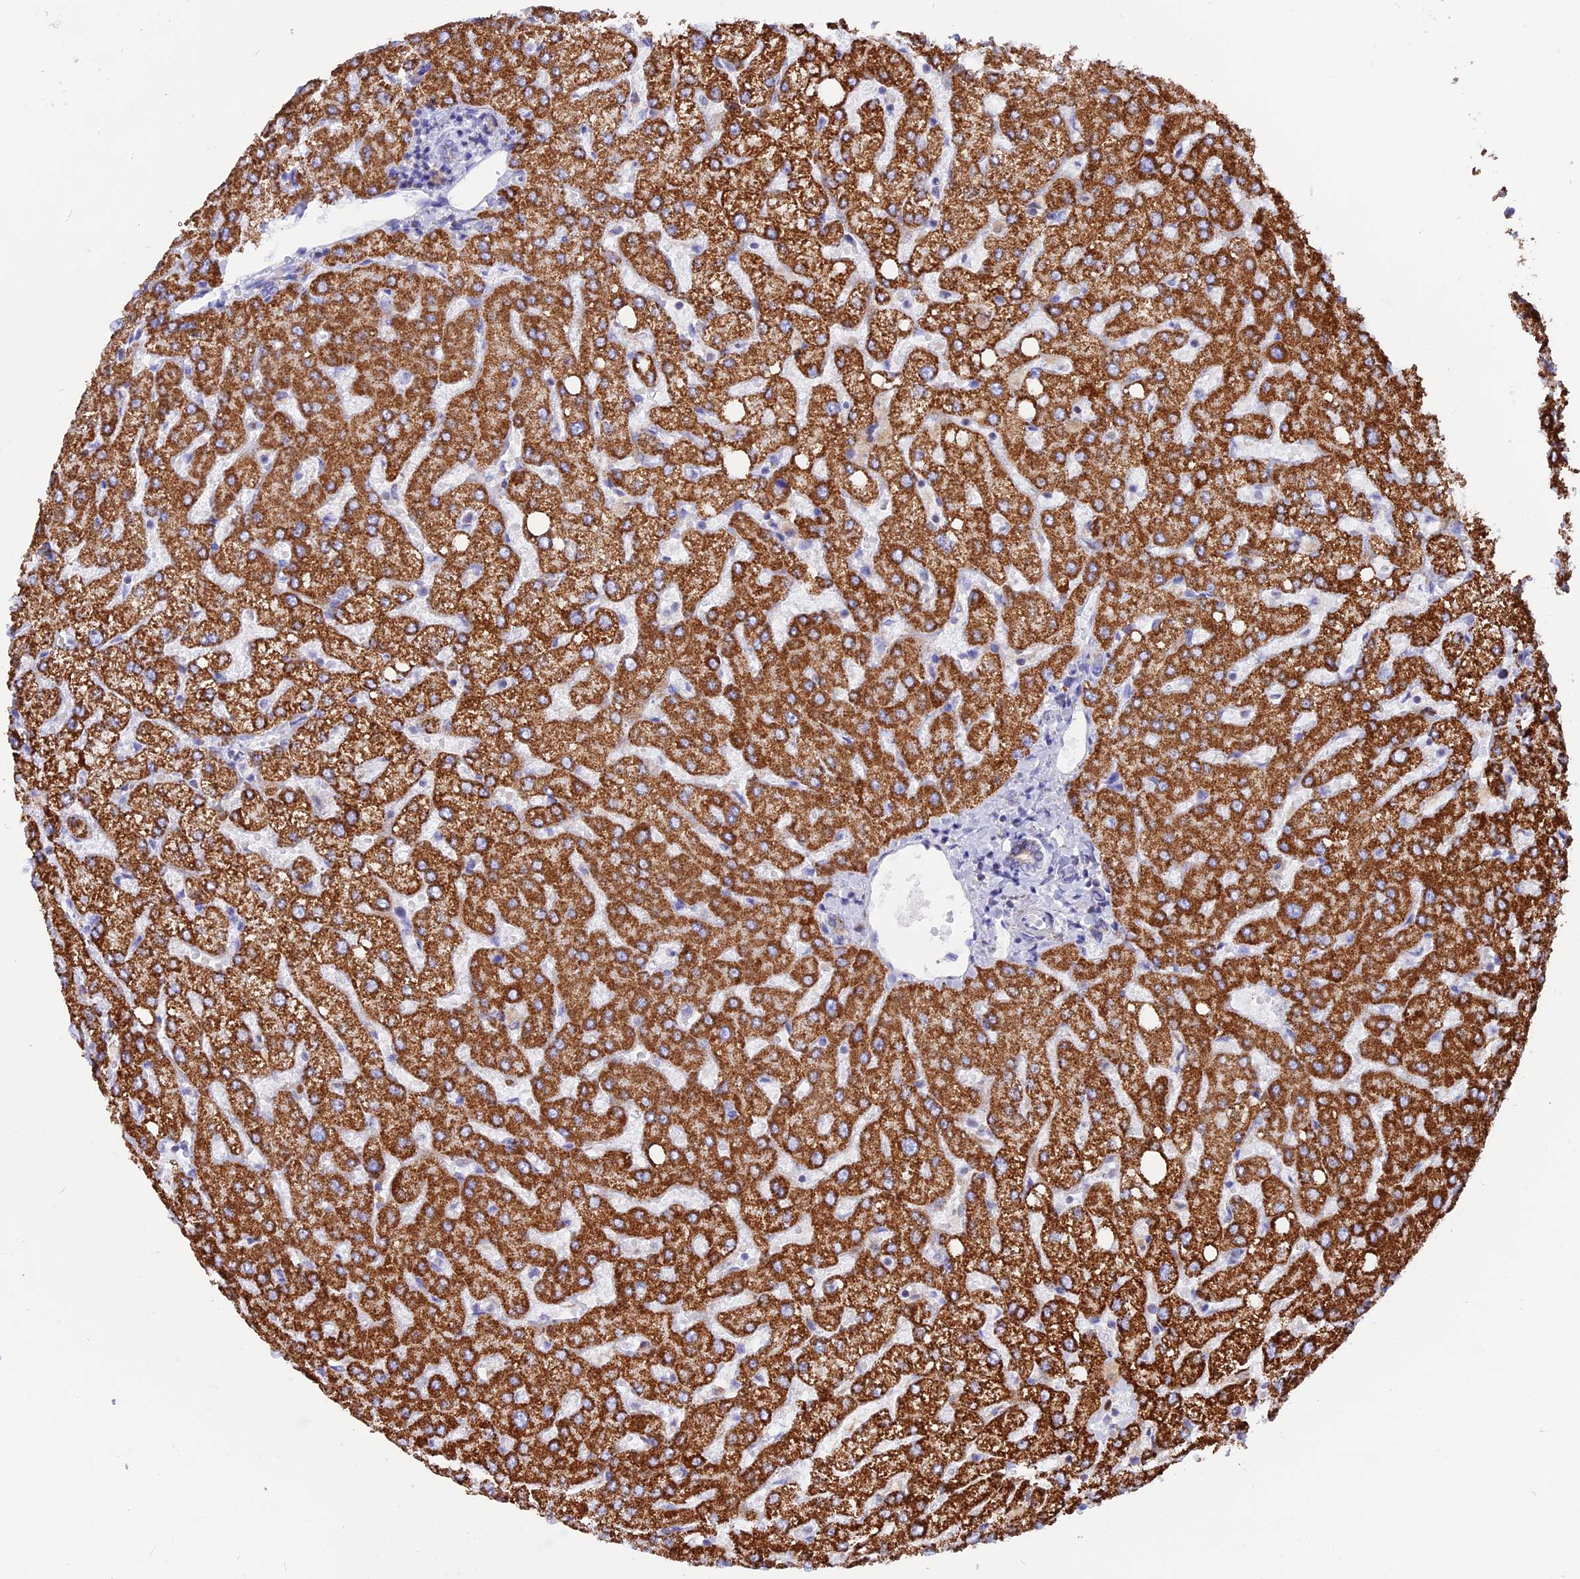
{"staining": {"intensity": "moderate", "quantity": "<25%", "location": "cytoplasmic/membranous"}, "tissue": "liver", "cell_type": "Cholangiocytes", "image_type": "normal", "snomed": [{"axis": "morphology", "description": "Normal tissue, NOS"}, {"axis": "topography", "description": "Liver"}], "caption": "DAB immunohistochemical staining of normal liver shows moderate cytoplasmic/membranous protein positivity in approximately <25% of cholangiocytes.", "gene": "GCDH", "patient": {"sex": "female", "age": 54}}